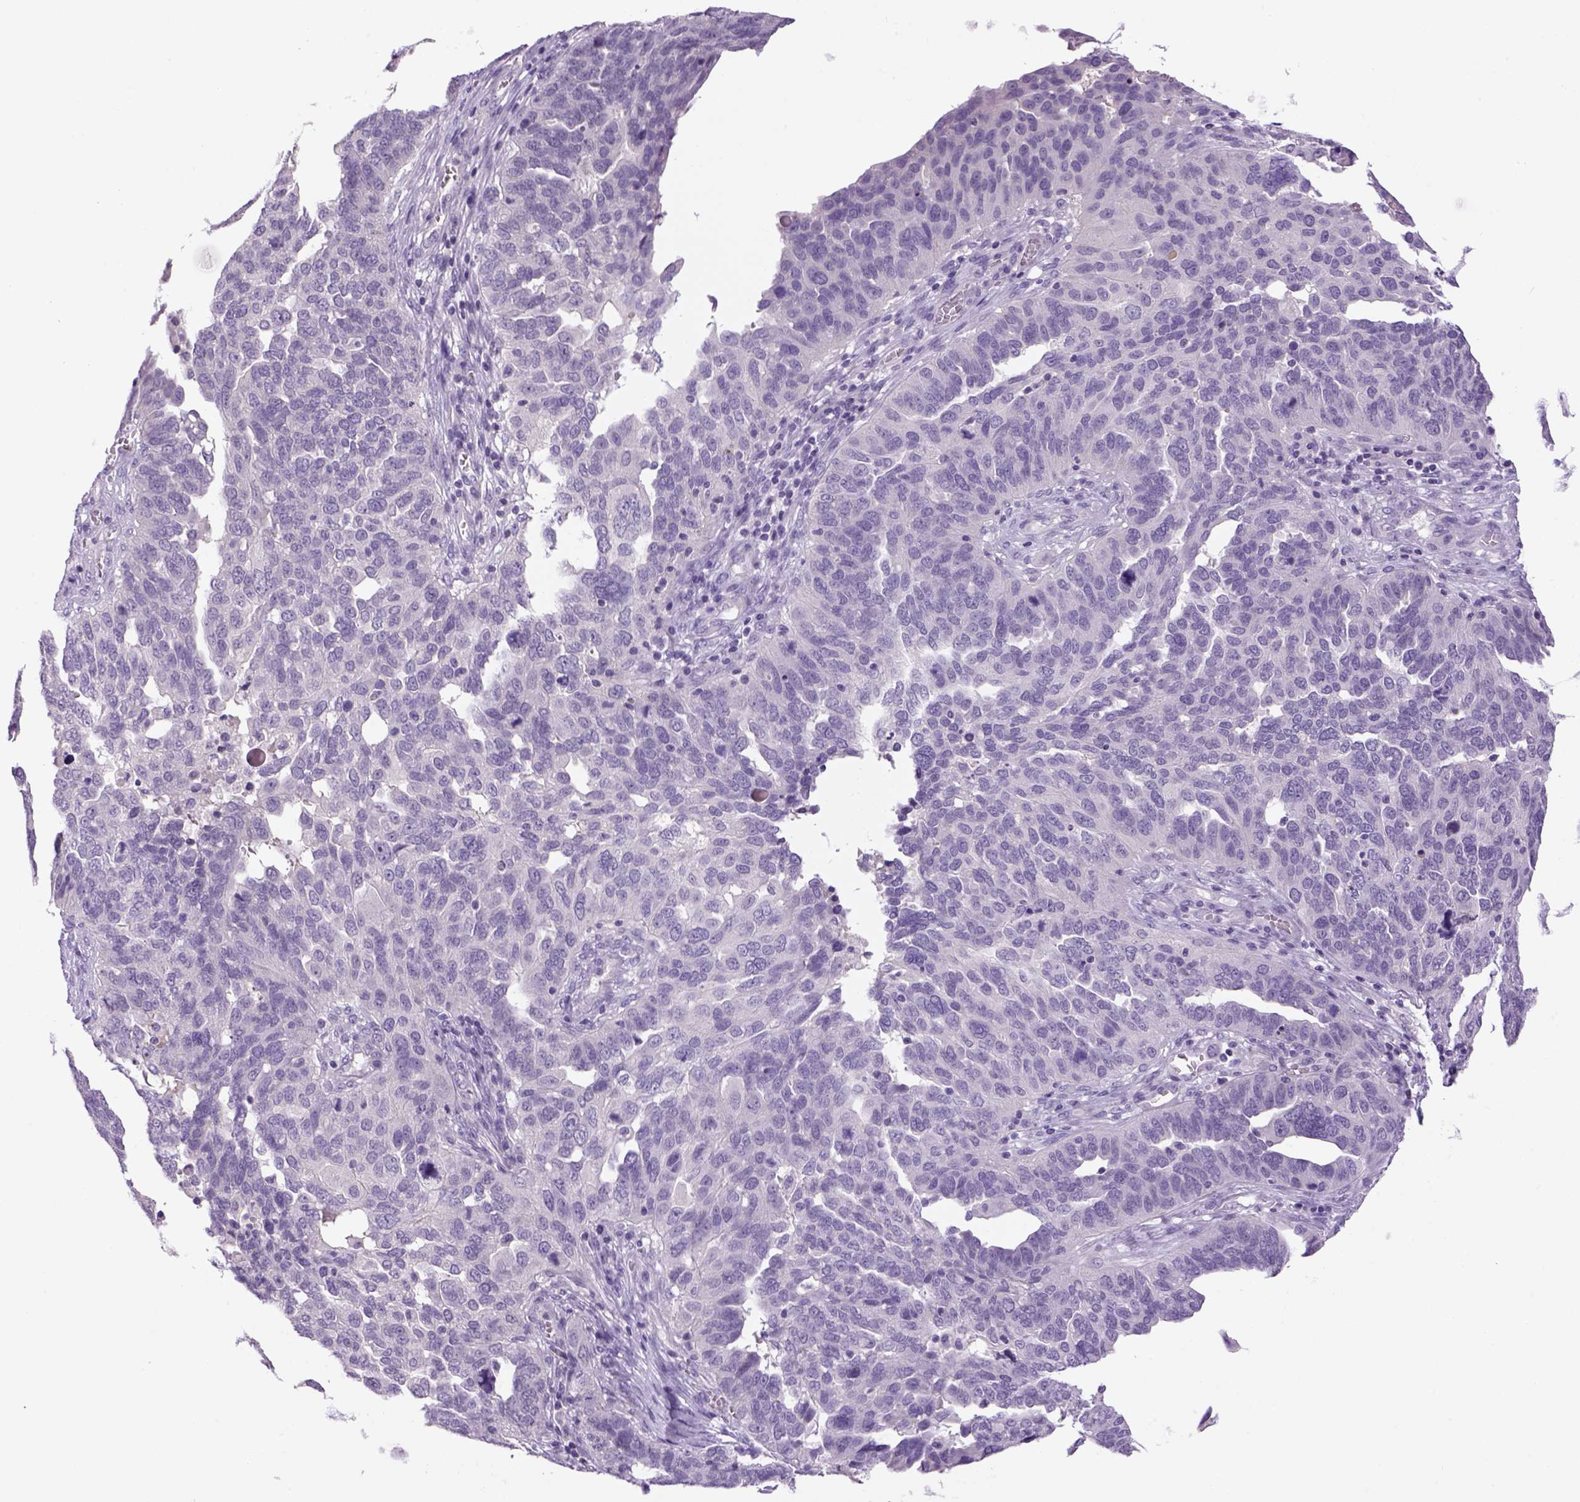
{"staining": {"intensity": "negative", "quantity": "none", "location": "none"}, "tissue": "ovarian cancer", "cell_type": "Tumor cells", "image_type": "cancer", "snomed": [{"axis": "morphology", "description": "Carcinoma, endometroid"}, {"axis": "topography", "description": "Soft tissue"}, {"axis": "topography", "description": "Ovary"}], "caption": "Tumor cells show no significant protein expression in ovarian cancer.", "gene": "DBH", "patient": {"sex": "female", "age": 52}}